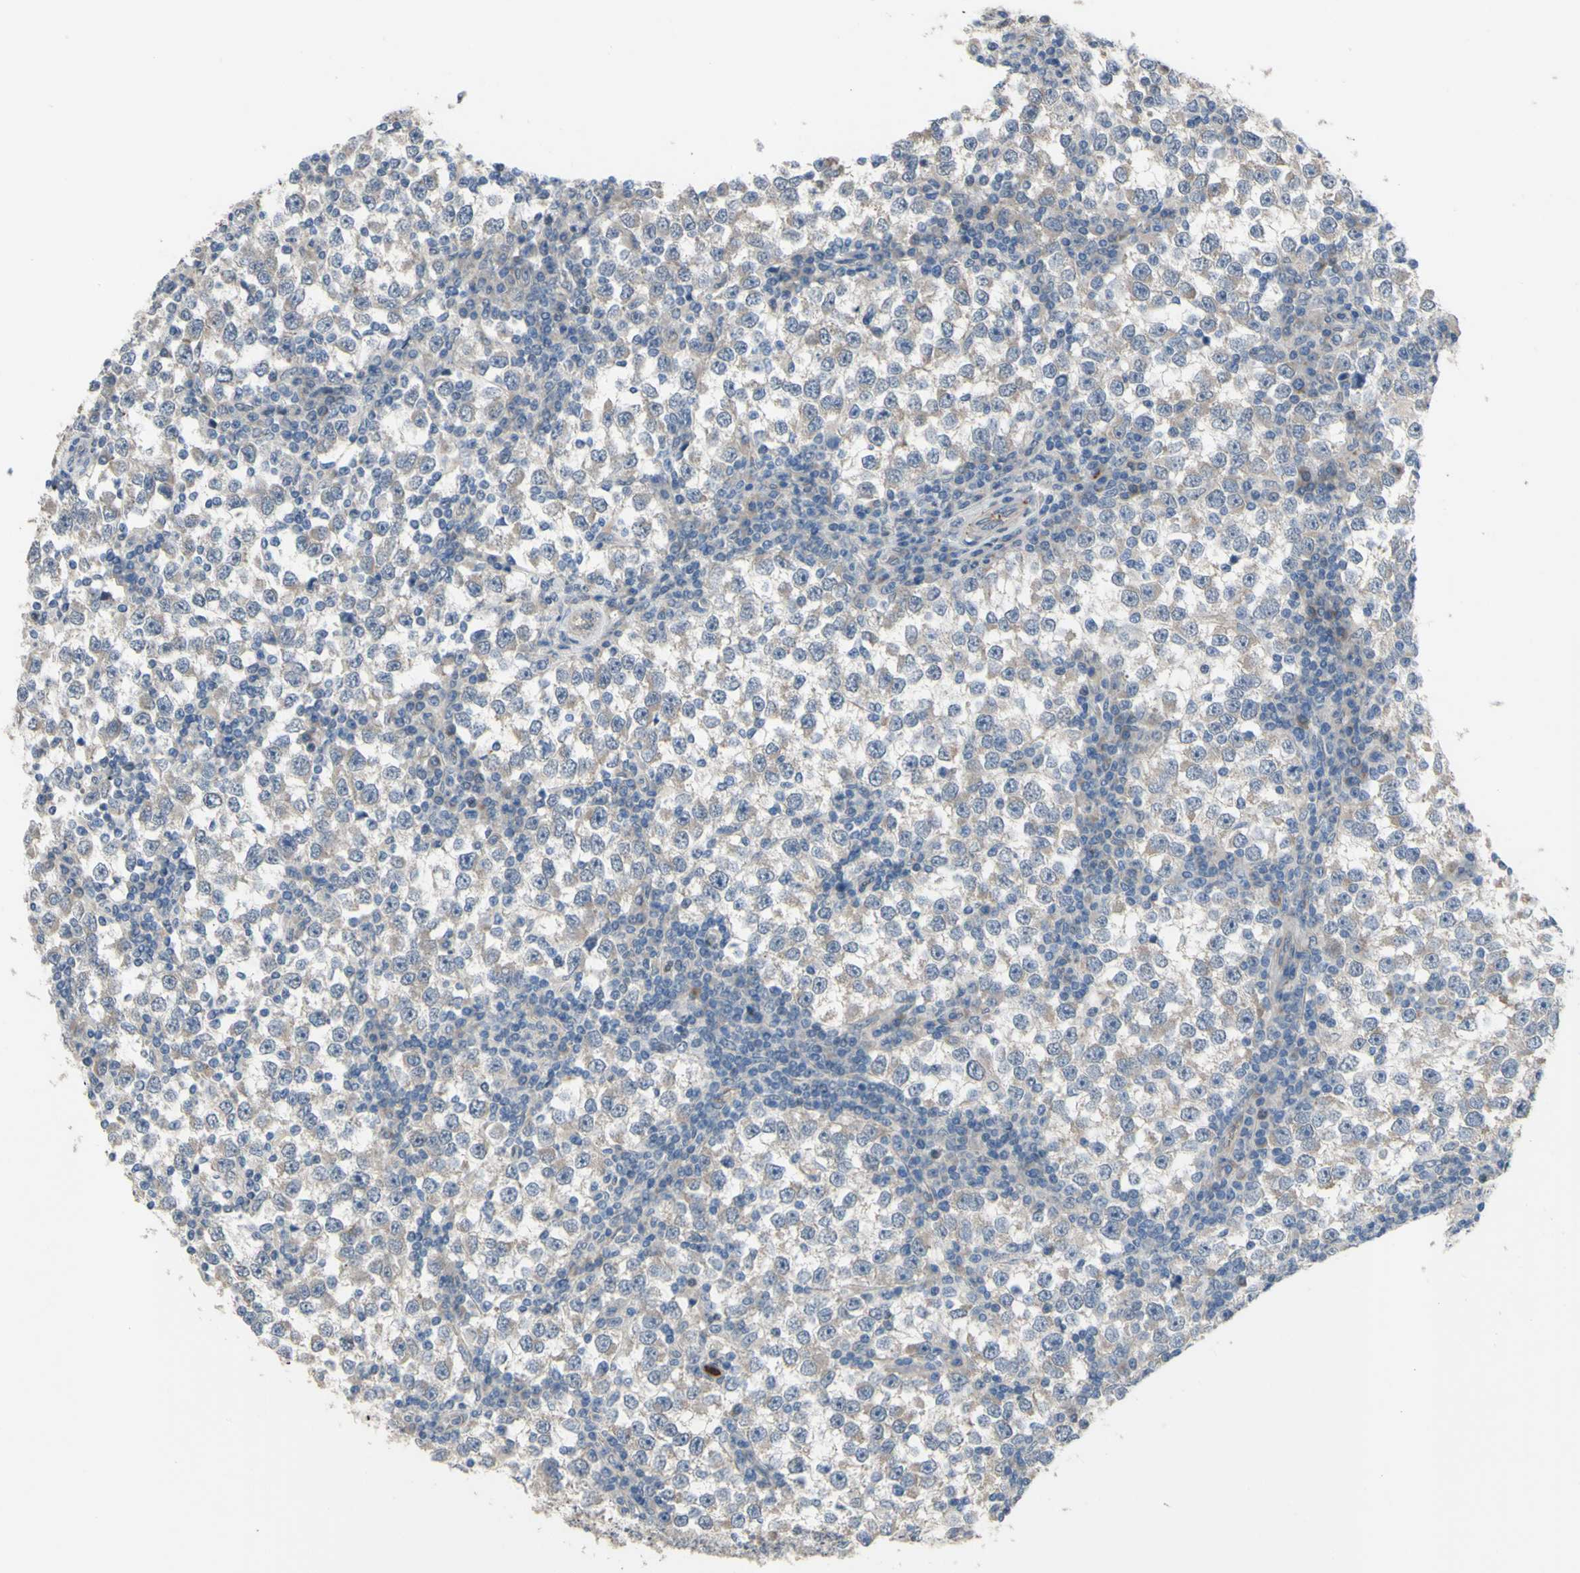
{"staining": {"intensity": "weak", "quantity": ">75%", "location": "nuclear"}, "tissue": "testis cancer", "cell_type": "Tumor cells", "image_type": "cancer", "snomed": [{"axis": "morphology", "description": "Seminoma, NOS"}, {"axis": "topography", "description": "Testis"}], "caption": "This photomicrograph reveals immunohistochemistry (IHC) staining of testis cancer, with low weak nuclear positivity in about >75% of tumor cells.", "gene": "GRAMD2B", "patient": {"sex": "male", "age": 65}}